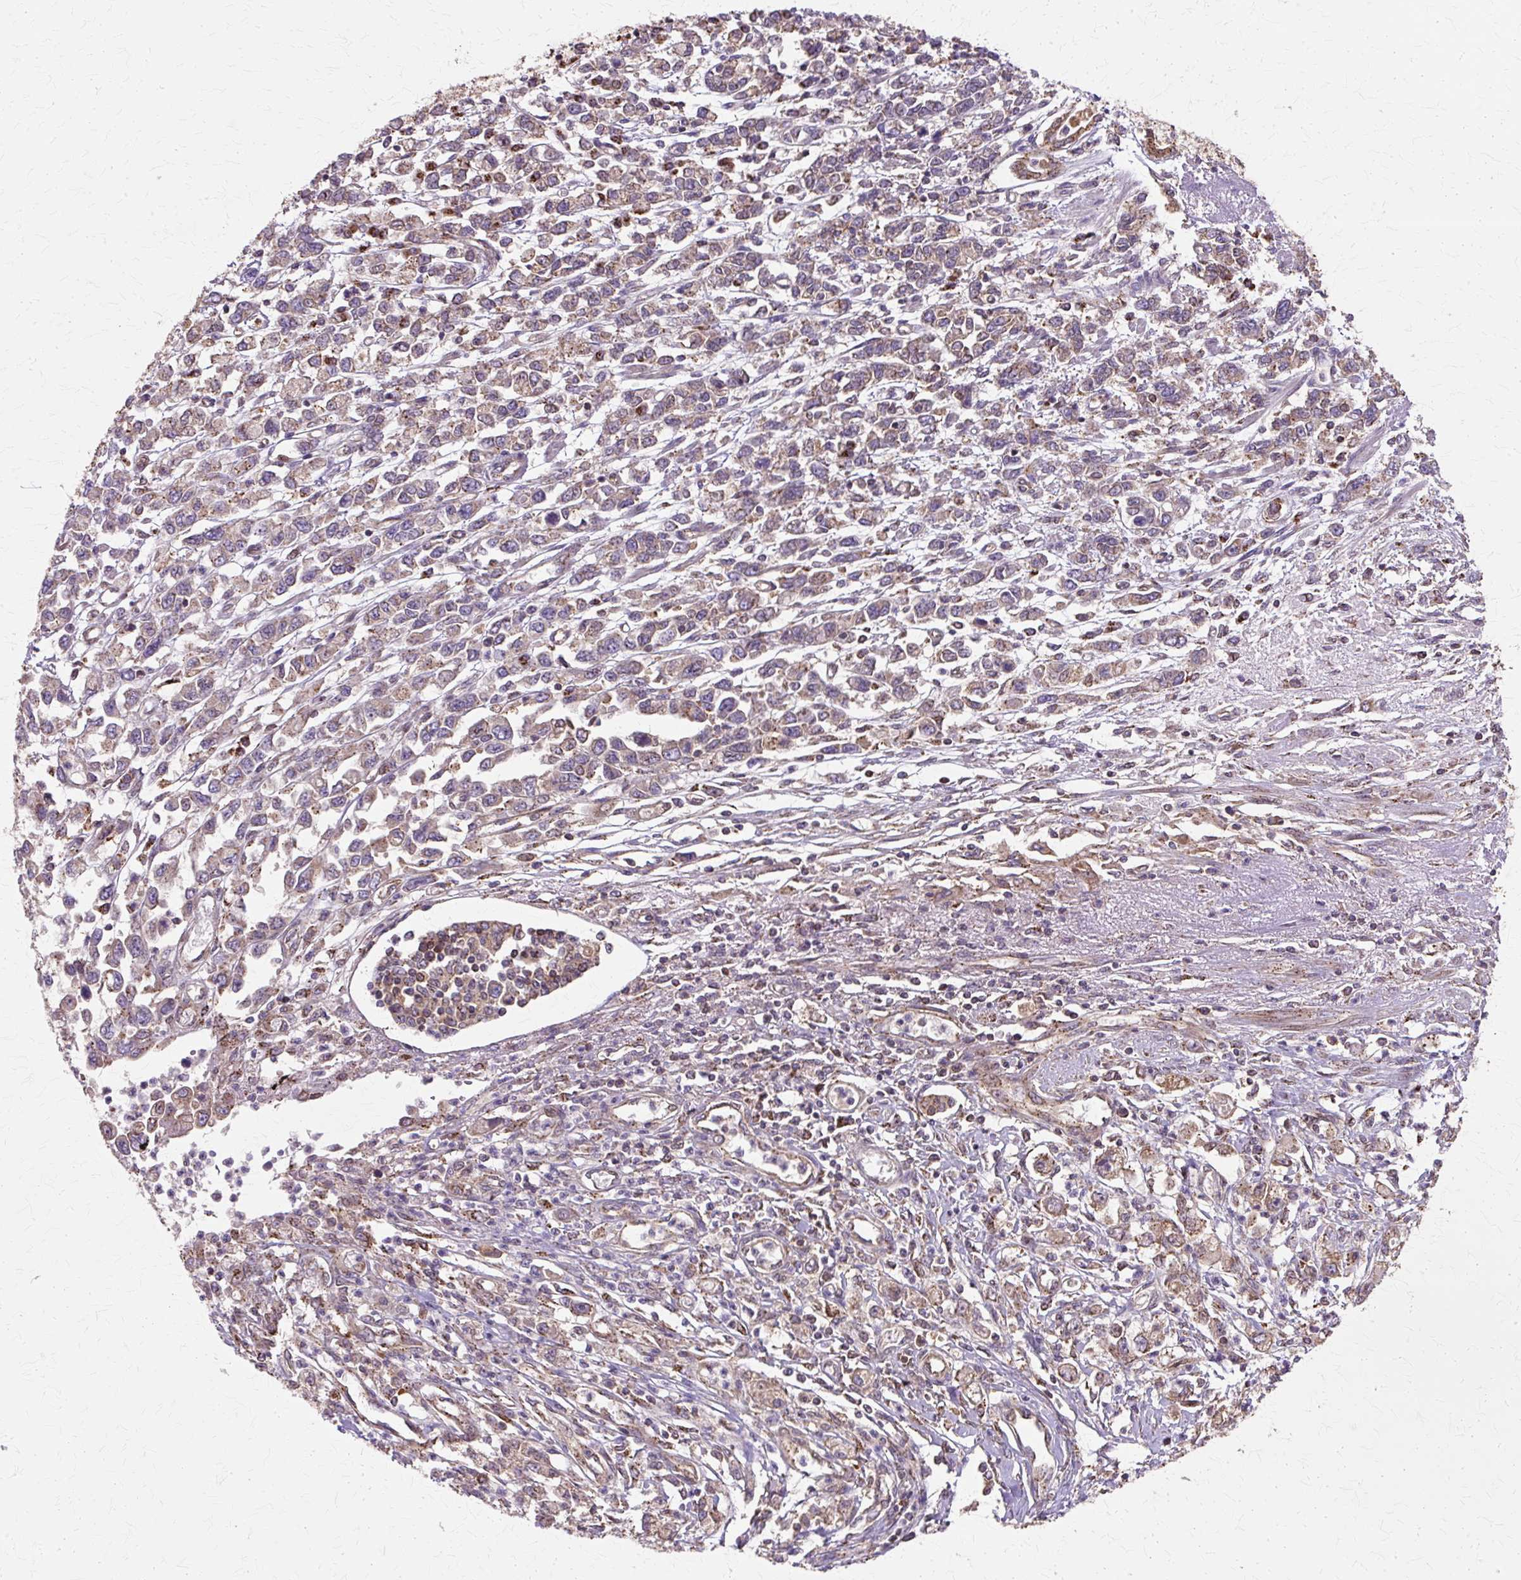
{"staining": {"intensity": "moderate", "quantity": "25%-75%", "location": "cytoplasmic/membranous"}, "tissue": "stomach cancer", "cell_type": "Tumor cells", "image_type": "cancer", "snomed": [{"axis": "morphology", "description": "Adenocarcinoma, NOS"}, {"axis": "topography", "description": "Stomach"}], "caption": "Stomach adenocarcinoma was stained to show a protein in brown. There is medium levels of moderate cytoplasmic/membranous expression in about 25%-75% of tumor cells. The staining is performed using DAB brown chromogen to label protein expression. The nuclei are counter-stained blue using hematoxylin.", "gene": "COPB1", "patient": {"sex": "female", "age": 76}}